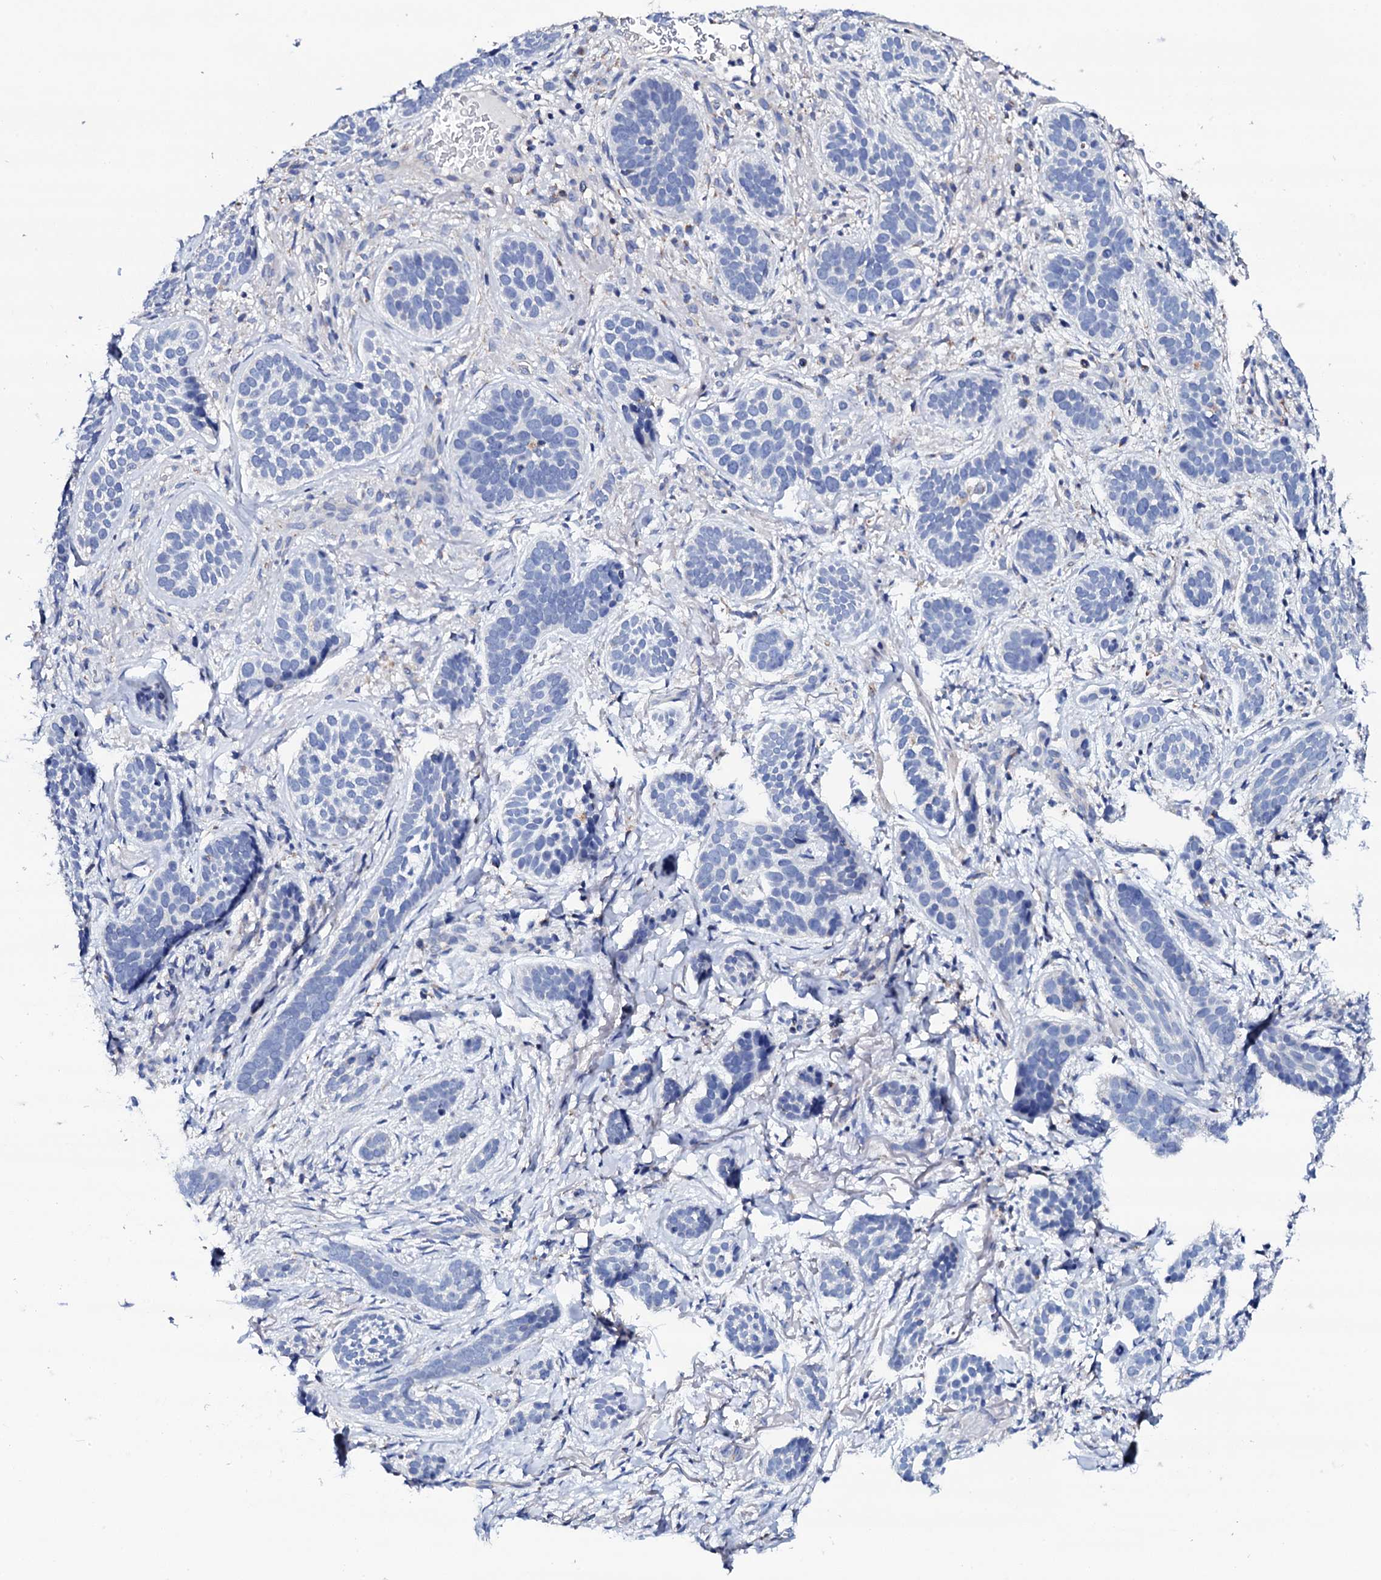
{"staining": {"intensity": "negative", "quantity": "none", "location": "none"}, "tissue": "skin cancer", "cell_type": "Tumor cells", "image_type": "cancer", "snomed": [{"axis": "morphology", "description": "Basal cell carcinoma"}, {"axis": "topography", "description": "Skin"}], "caption": "DAB (3,3'-diaminobenzidine) immunohistochemical staining of human skin cancer (basal cell carcinoma) reveals no significant expression in tumor cells.", "gene": "TCAF2", "patient": {"sex": "male", "age": 71}}